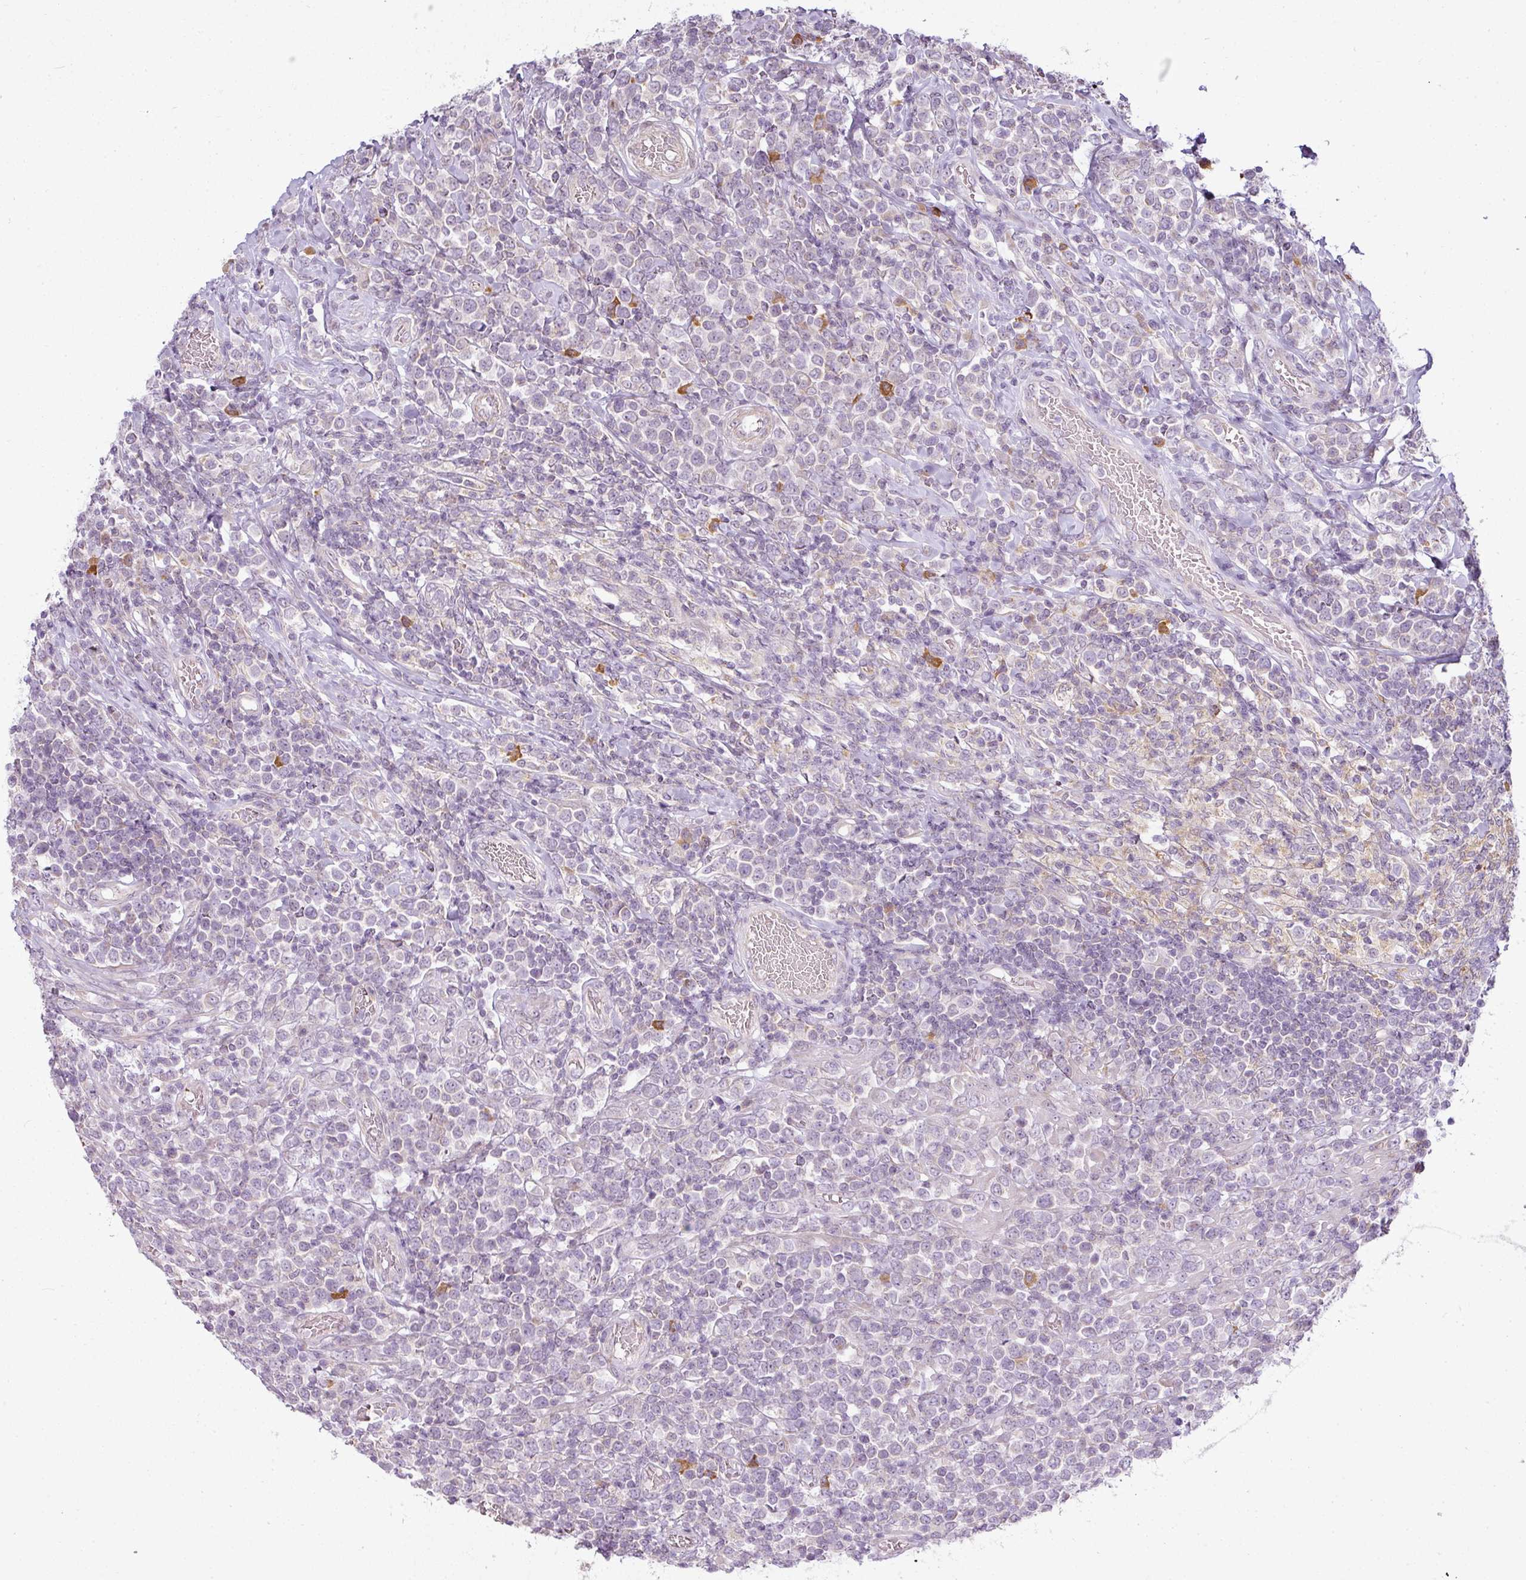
{"staining": {"intensity": "negative", "quantity": "none", "location": "none"}, "tissue": "lymphoma", "cell_type": "Tumor cells", "image_type": "cancer", "snomed": [{"axis": "morphology", "description": "Malignant lymphoma, non-Hodgkin's type, High grade"}, {"axis": "topography", "description": "Soft tissue"}], "caption": "This is a micrograph of IHC staining of high-grade malignant lymphoma, non-Hodgkin's type, which shows no staining in tumor cells.", "gene": "LY75", "patient": {"sex": "female", "age": 56}}